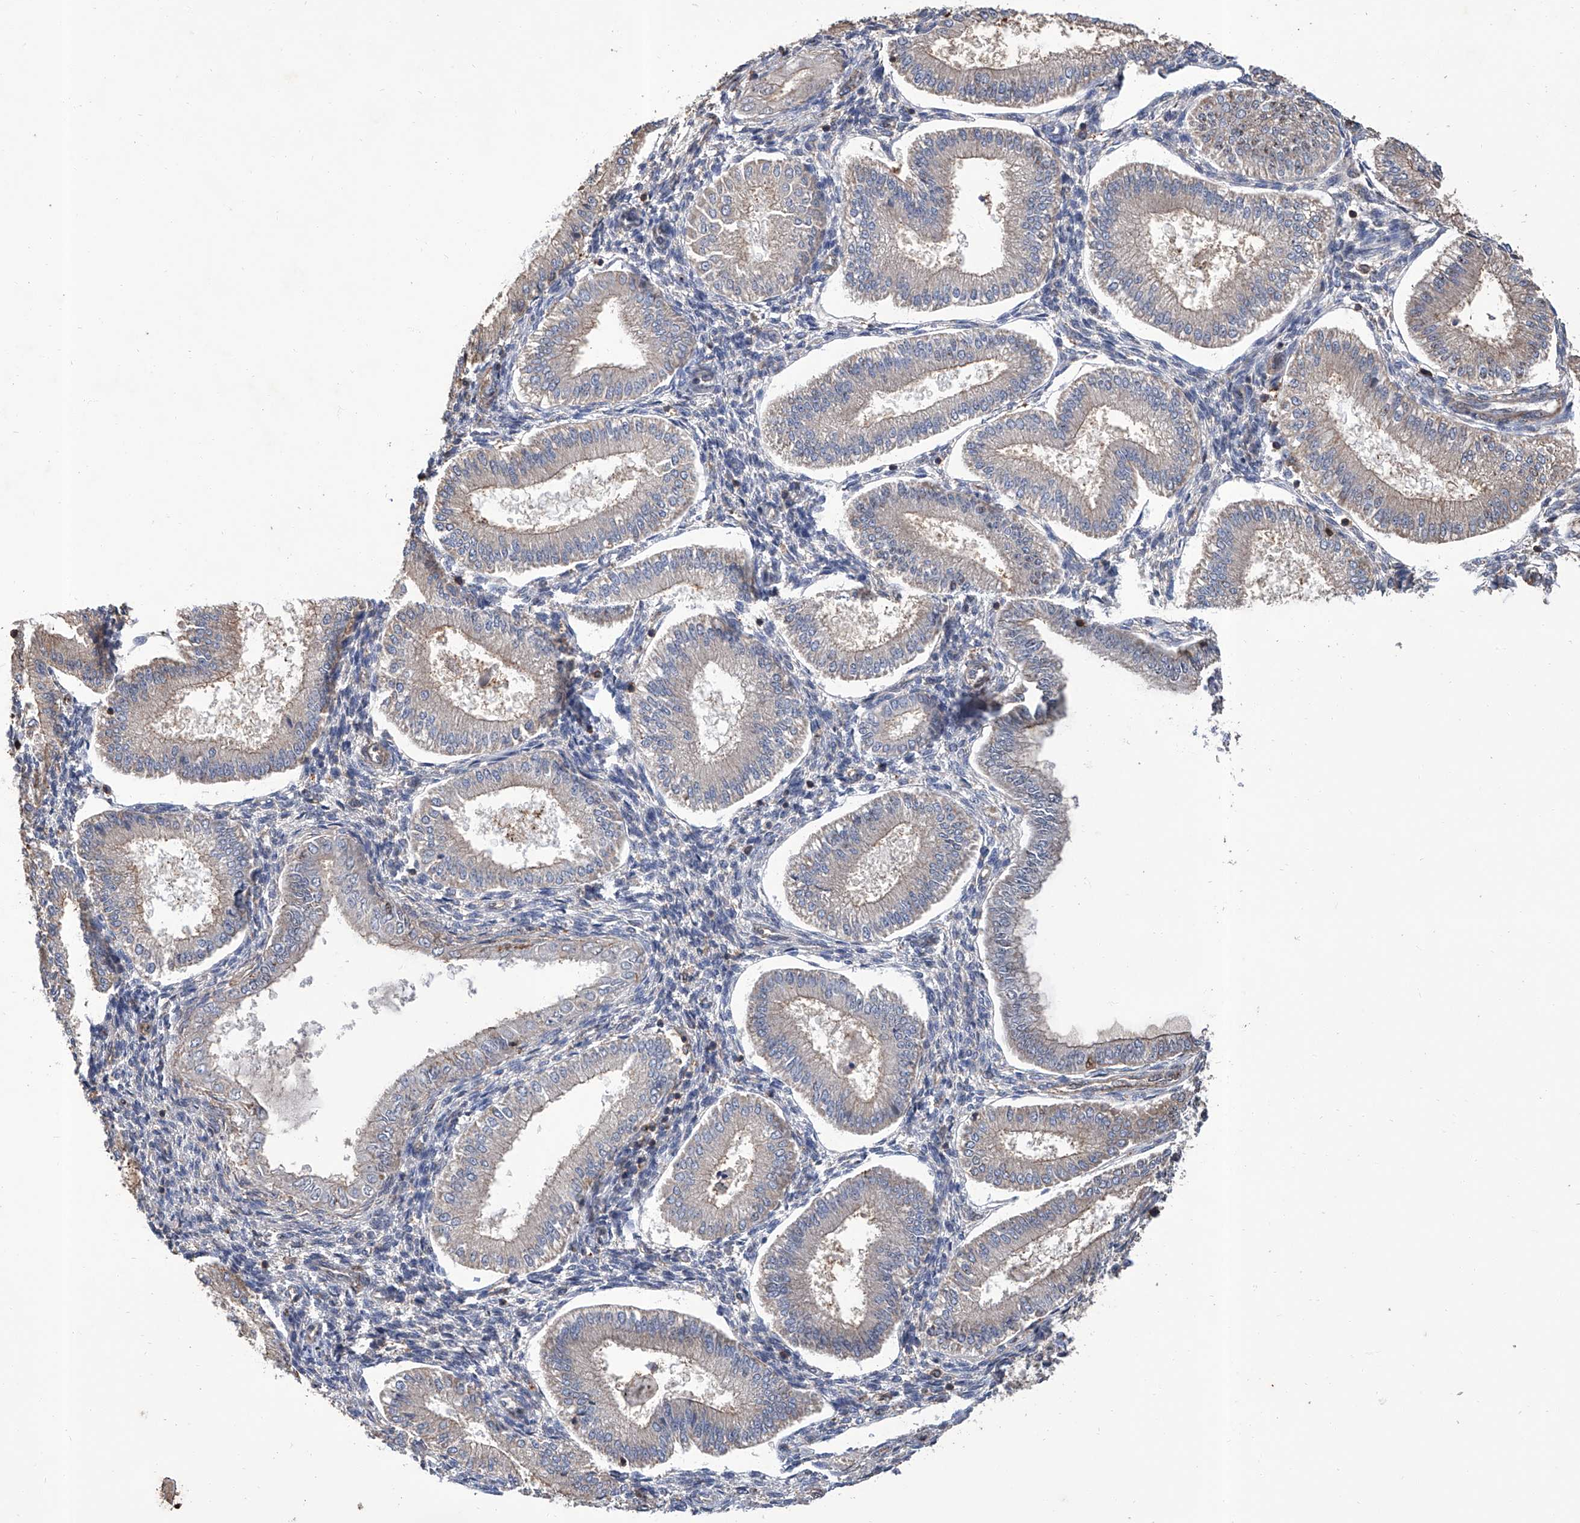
{"staining": {"intensity": "weak", "quantity": "<25%", "location": "cytoplasmic/membranous"}, "tissue": "endometrium", "cell_type": "Cells in endometrial stroma", "image_type": "normal", "snomed": [{"axis": "morphology", "description": "Normal tissue, NOS"}, {"axis": "topography", "description": "Endometrium"}], "caption": "Immunohistochemistry of benign endometrium shows no expression in cells in endometrial stroma.", "gene": "GPT", "patient": {"sex": "female", "age": 39}}